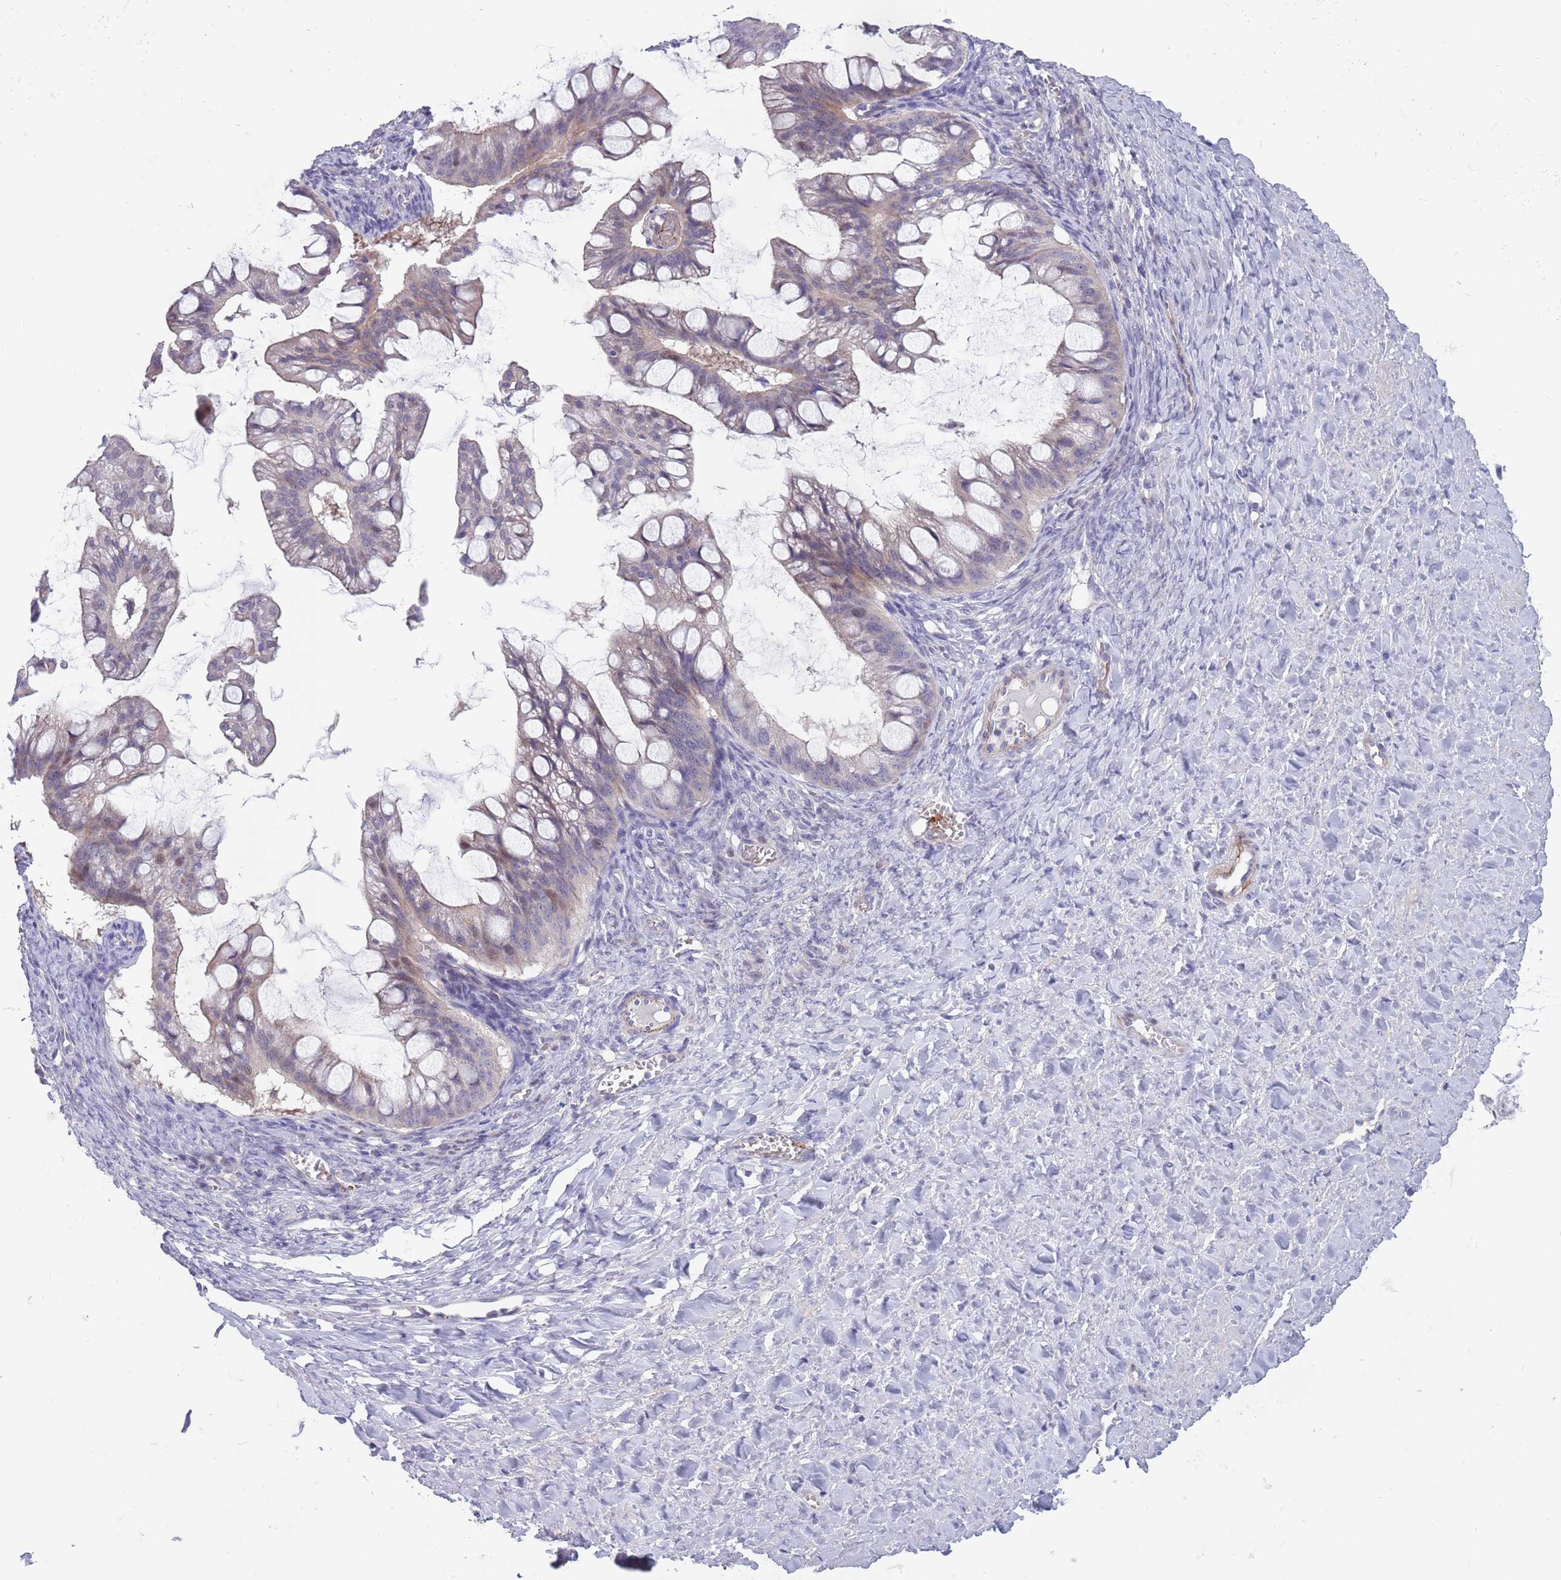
{"staining": {"intensity": "weak", "quantity": "<25%", "location": "cytoplasmic/membranous"}, "tissue": "ovarian cancer", "cell_type": "Tumor cells", "image_type": "cancer", "snomed": [{"axis": "morphology", "description": "Cystadenocarcinoma, mucinous, NOS"}, {"axis": "topography", "description": "Ovary"}], "caption": "Tumor cells show no significant expression in ovarian mucinous cystadenocarcinoma.", "gene": "ZNF14", "patient": {"sex": "female", "age": 73}}